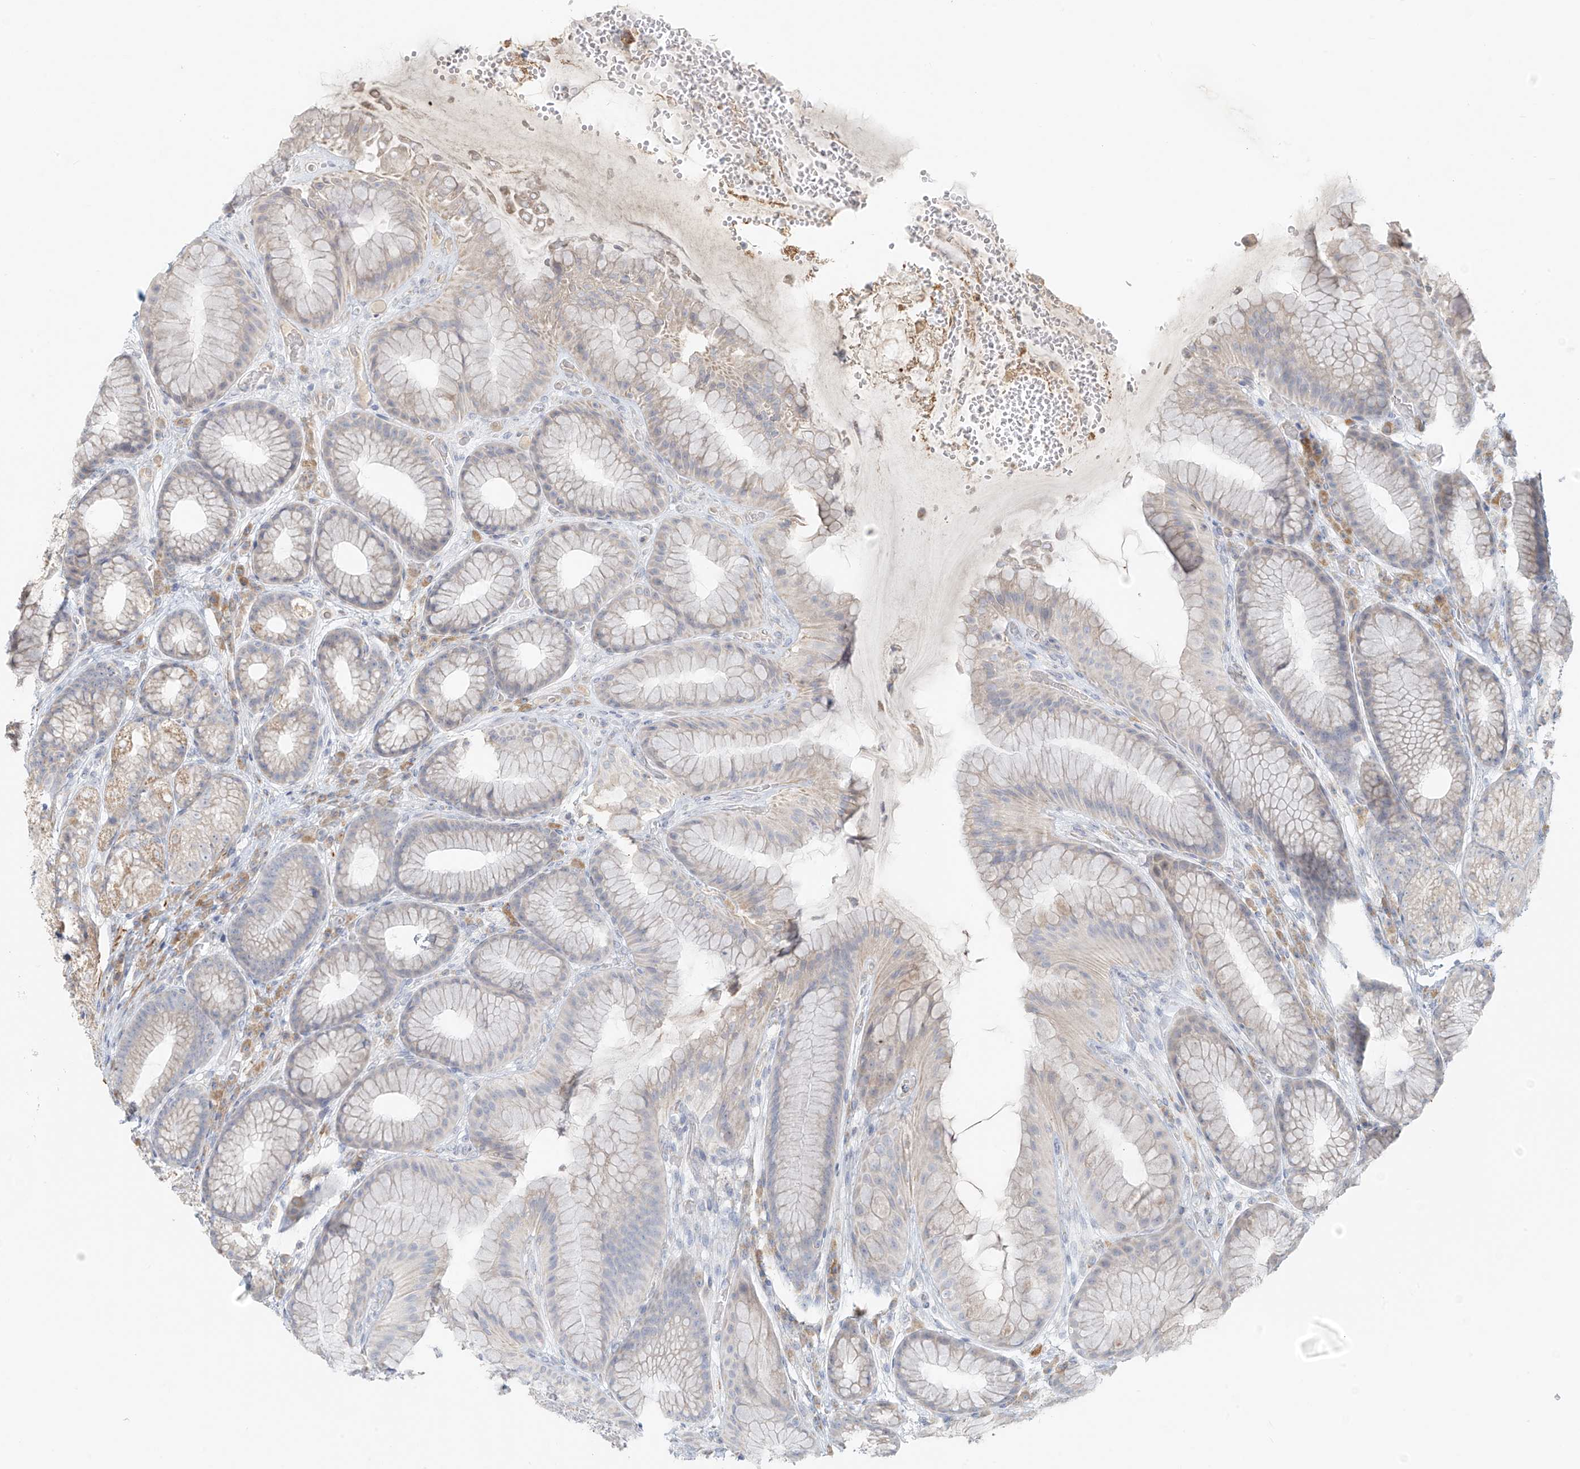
{"staining": {"intensity": "negative", "quantity": "none", "location": "none"}, "tissue": "stomach", "cell_type": "Glandular cells", "image_type": "normal", "snomed": [{"axis": "morphology", "description": "Normal tissue, NOS"}, {"axis": "topography", "description": "Stomach"}], "caption": "High magnification brightfield microscopy of unremarkable stomach stained with DAB (brown) and counterstained with hematoxylin (blue): glandular cells show no significant positivity. The staining is performed using DAB (3,3'-diaminobenzidine) brown chromogen with nuclei counter-stained in using hematoxylin.", "gene": "UST", "patient": {"sex": "male", "age": 57}}